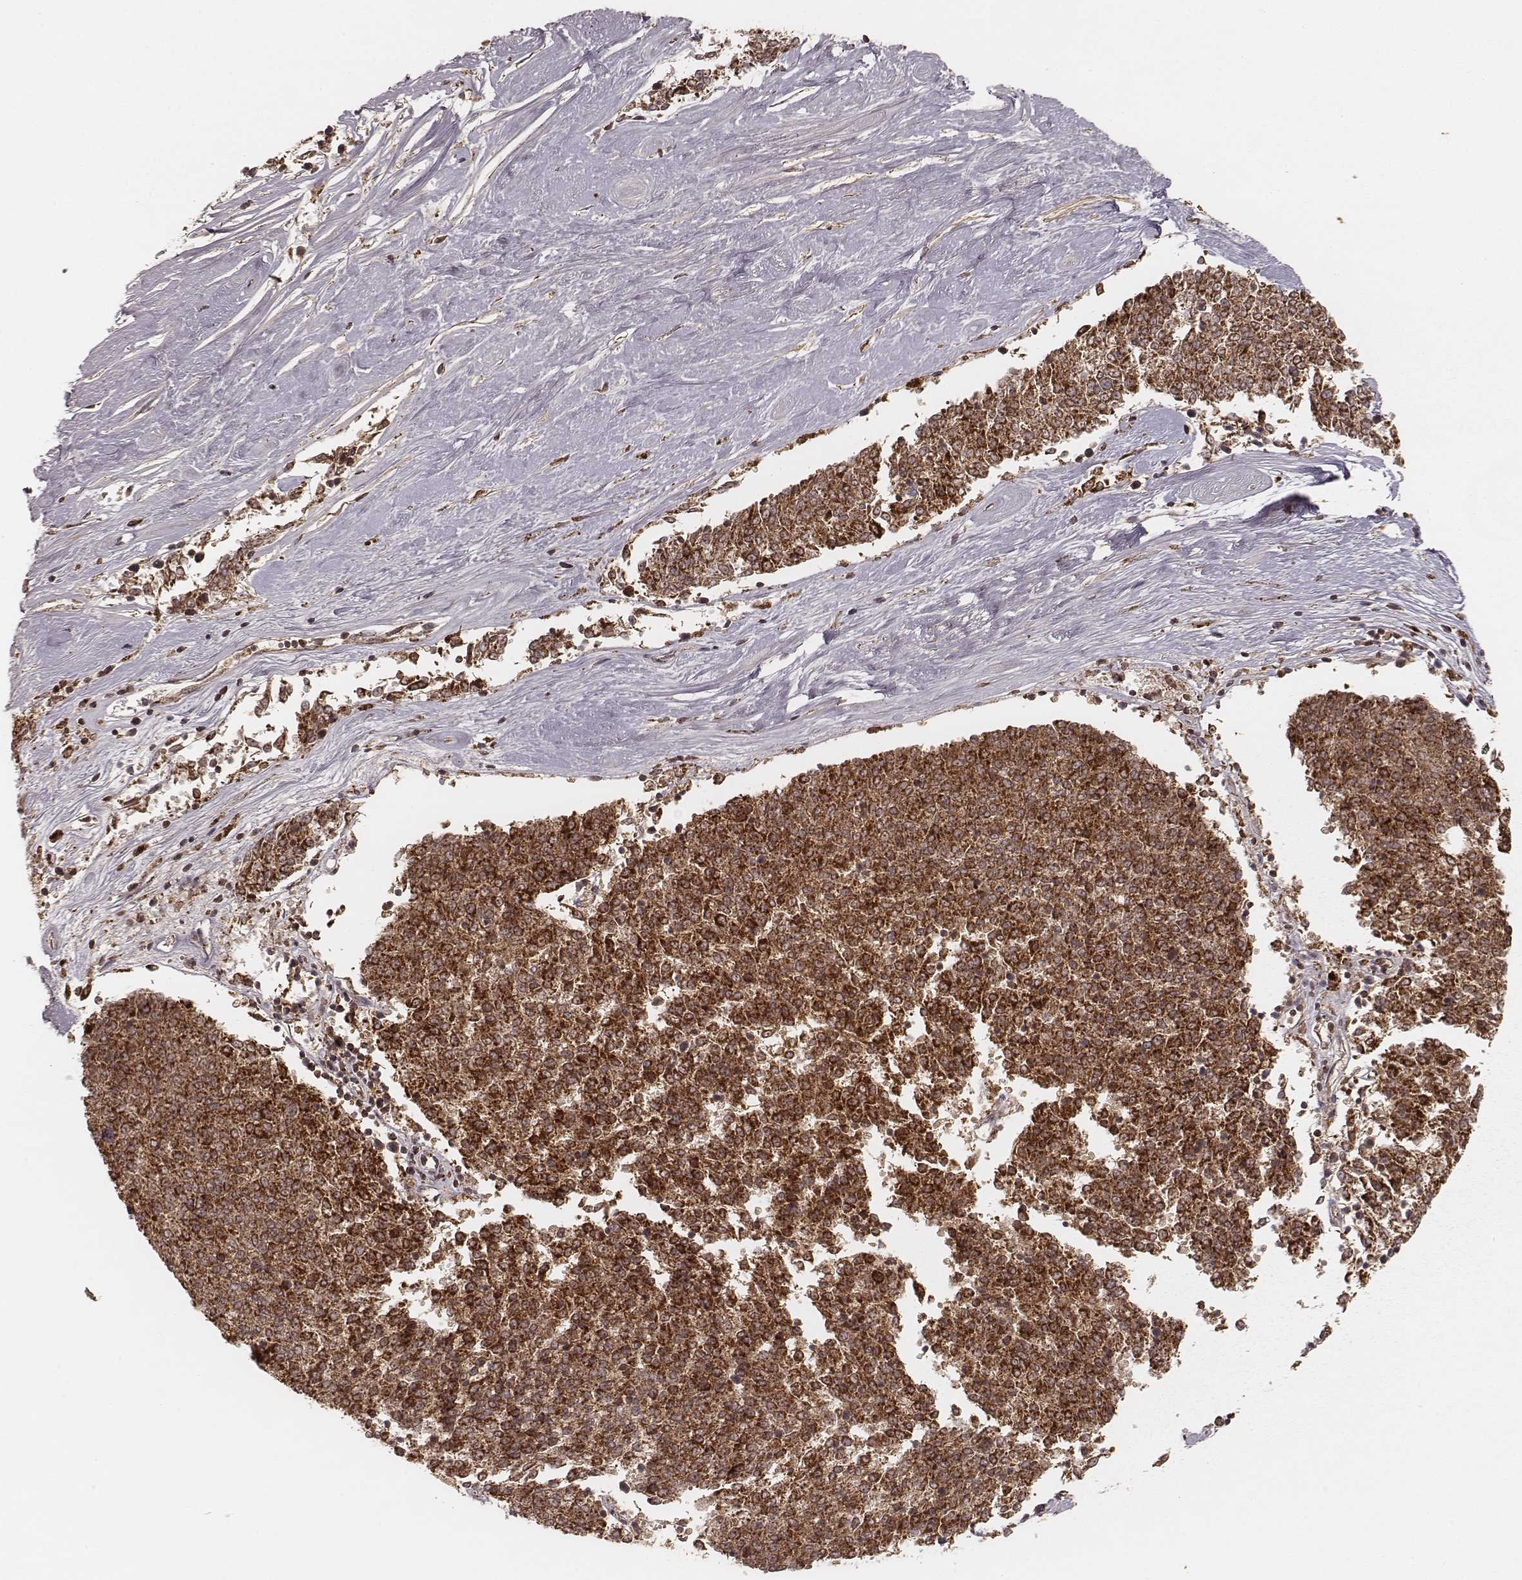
{"staining": {"intensity": "strong", "quantity": ">75%", "location": "cytoplasmic/membranous"}, "tissue": "melanoma", "cell_type": "Tumor cells", "image_type": "cancer", "snomed": [{"axis": "morphology", "description": "Malignant melanoma, NOS"}, {"axis": "topography", "description": "Skin"}], "caption": "A brown stain labels strong cytoplasmic/membranous staining of a protein in human melanoma tumor cells. (DAB IHC with brightfield microscopy, high magnification).", "gene": "CS", "patient": {"sex": "female", "age": 72}}